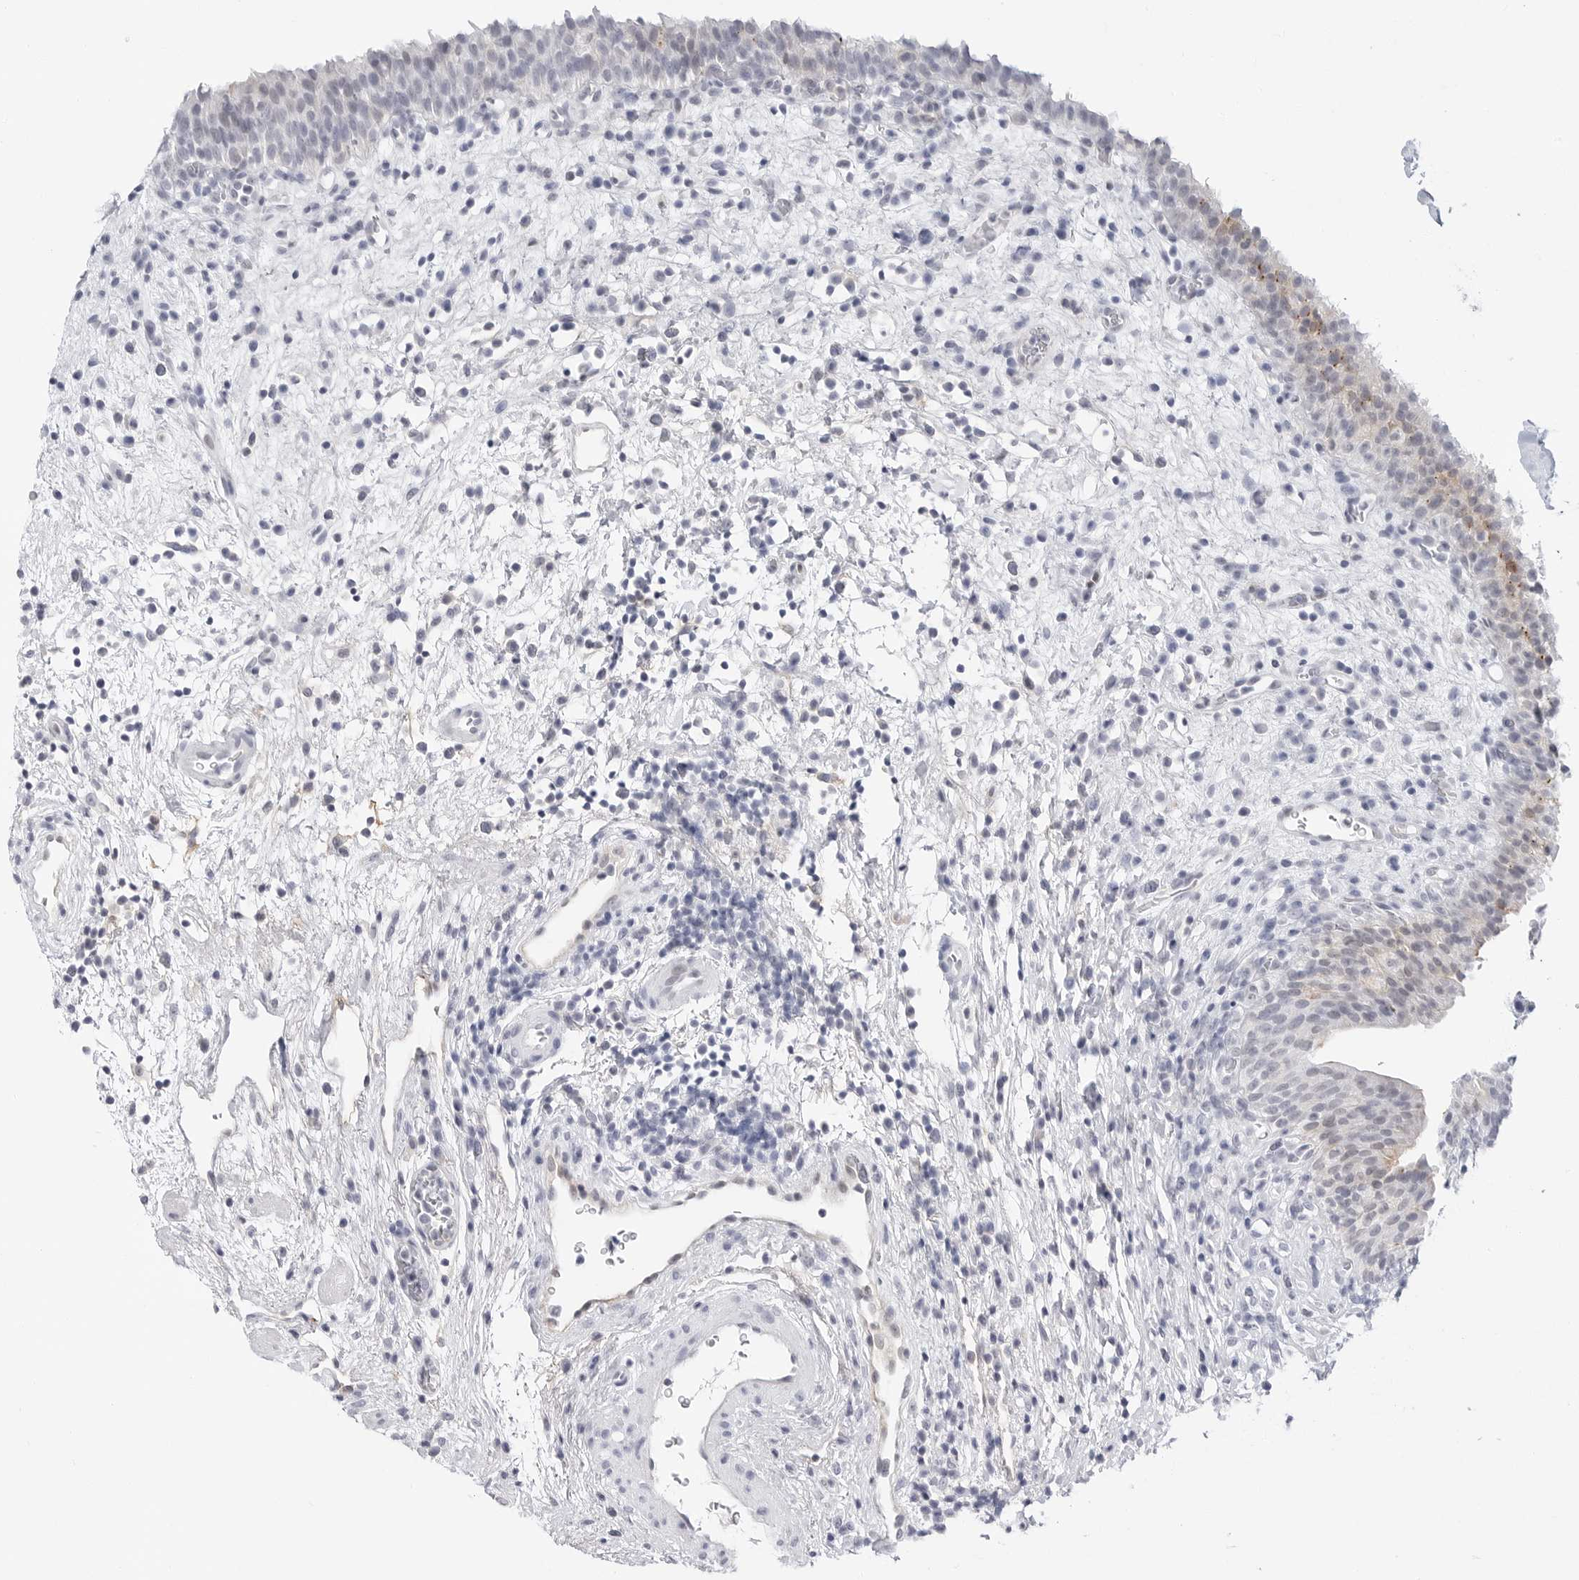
{"staining": {"intensity": "weak", "quantity": "<25%", "location": "cytoplasmic/membranous"}, "tissue": "urinary bladder", "cell_type": "Urothelial cells", "image_type": "normal", "snomed": [{"axis": "morphology", "description": "Normal tissue, NOS"}, {"axis": "morphology", "description": "Inflammation, NOS"}, {"axis": "topography", "description": "Urinary bladder"}], "caption": "Histopathology image shows no significant protein staining in urothelial cells of benign urinary bladder. (DAB (3,3'-diaminobenzidine) immunohistochemistry, high magnification).", "gene": "SLC19A1", "patient": {"sex": "female", "age": 75}}